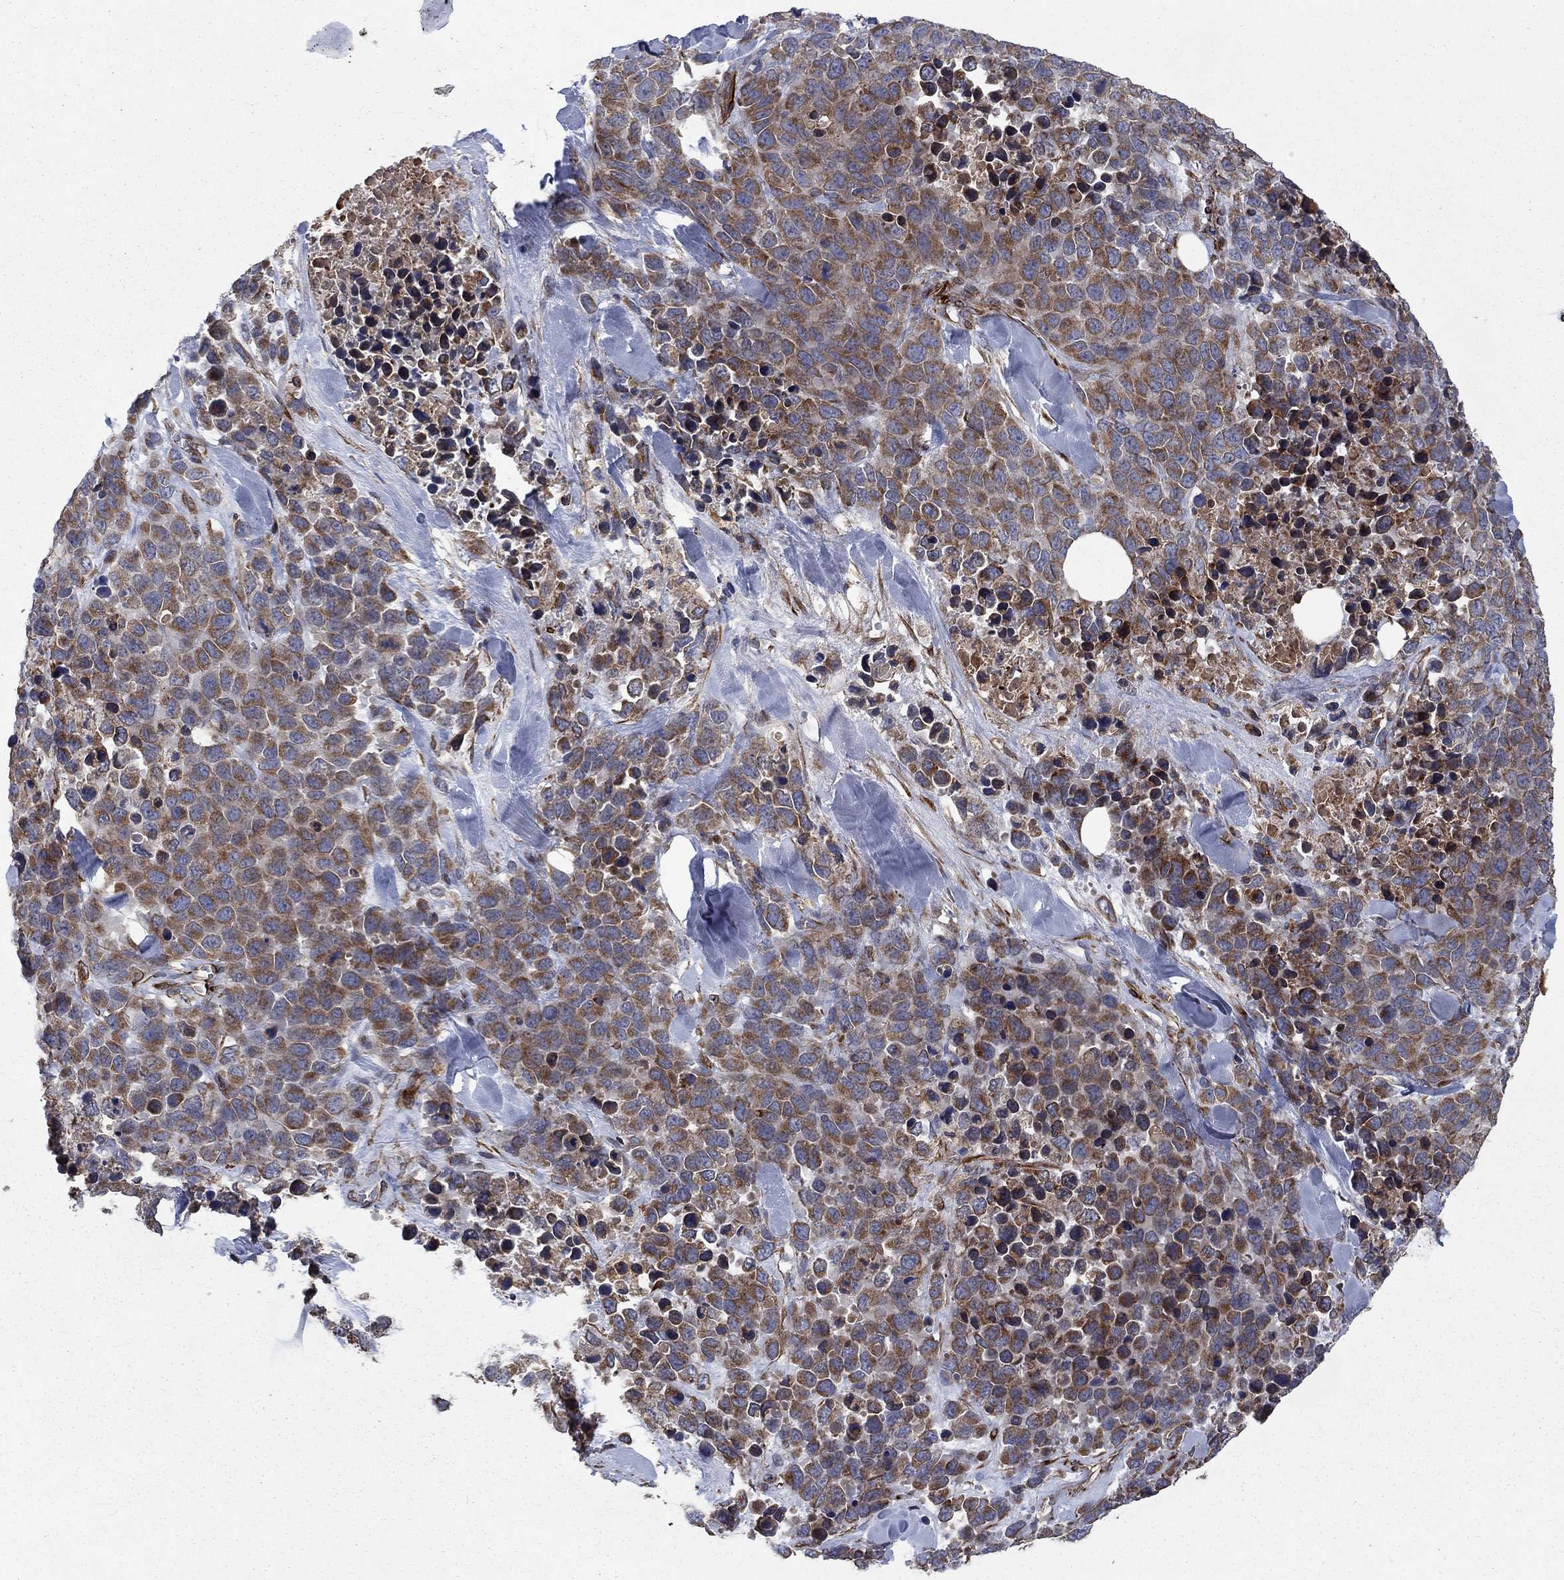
{"staining": {"intensity": "strong", "quantity": "25%-75%", "location": "cytoplasmic/membranous"}, "tissue": "melanoma", "cell_type": "Tumor cells", "image_type": "cancer", "snomed": [{"axis": "morphology", "description": "Malignant melanoma, Metastatic site"}, {"axis": "topography", "description": "Skin"}], "caption": "Malignant melanoma (metastatic site) tissue shows strong cytoplasmic/membranous staining in about 25%-75% of tumor cells, visualized by immunohistochemistry.", "gene": "NDUFC1", "patient": {"sex": "male", "age": 84}}